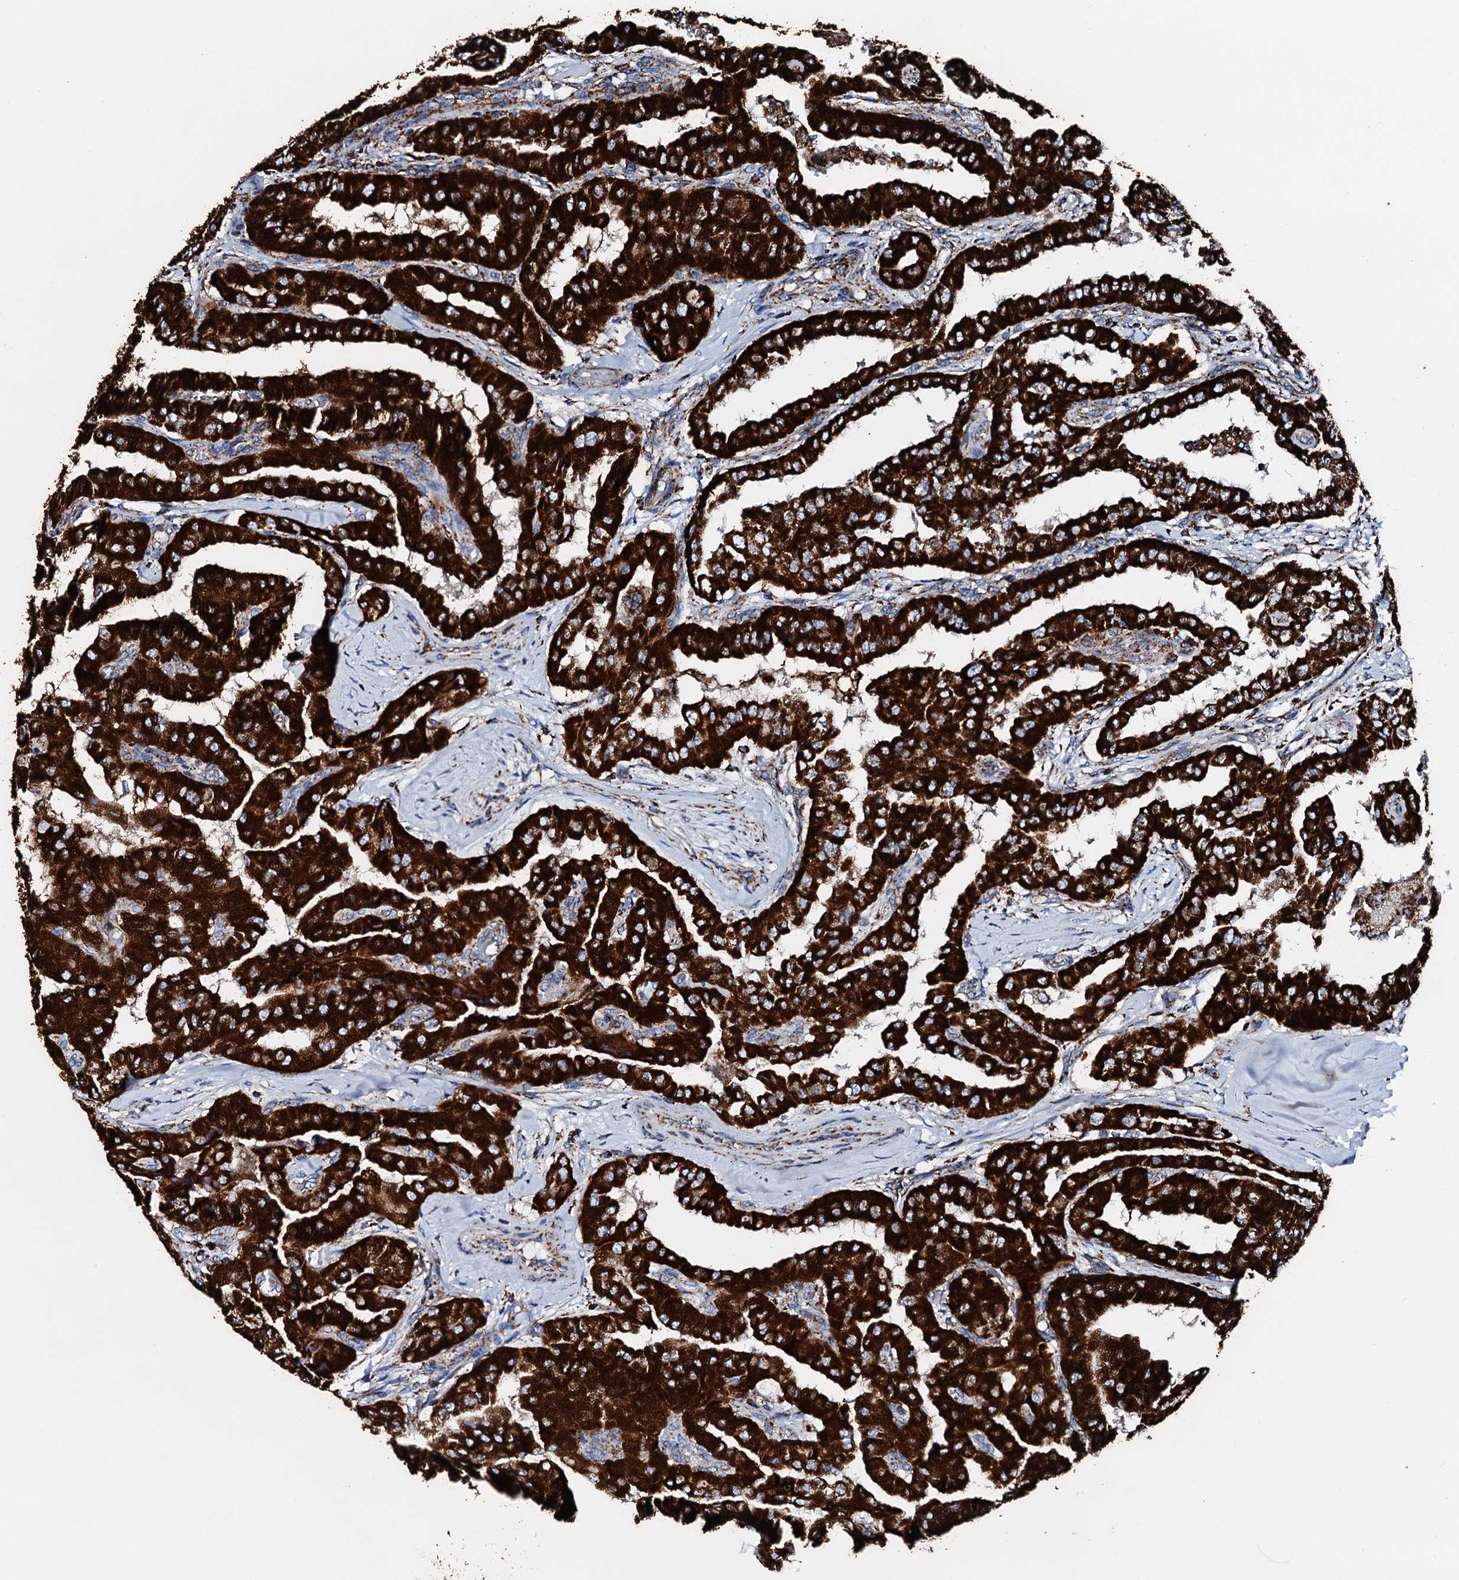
{"staining": {"intensity": "strong", "quantity": ">75%", "location": "cytoplasmic/membranous"}, "tissue": "thyroid cancer", "cell_type": "Tumor cells", "image_type": "cancer", "snomed": [{"axis": "morphology", "description": "Papillary adenocarcinoma, NOS"}, {"axis": "topography", "description": "Thyroid gland"}], "caption": "Thyroid papillary adenocarcinoma stained for a protein (brown) reveals strong cytoplasmic/membranous positive staining in approximately >75% of tumor cells.", "gene": "HADH", "patient": {"sex": "female", "age": 59}}